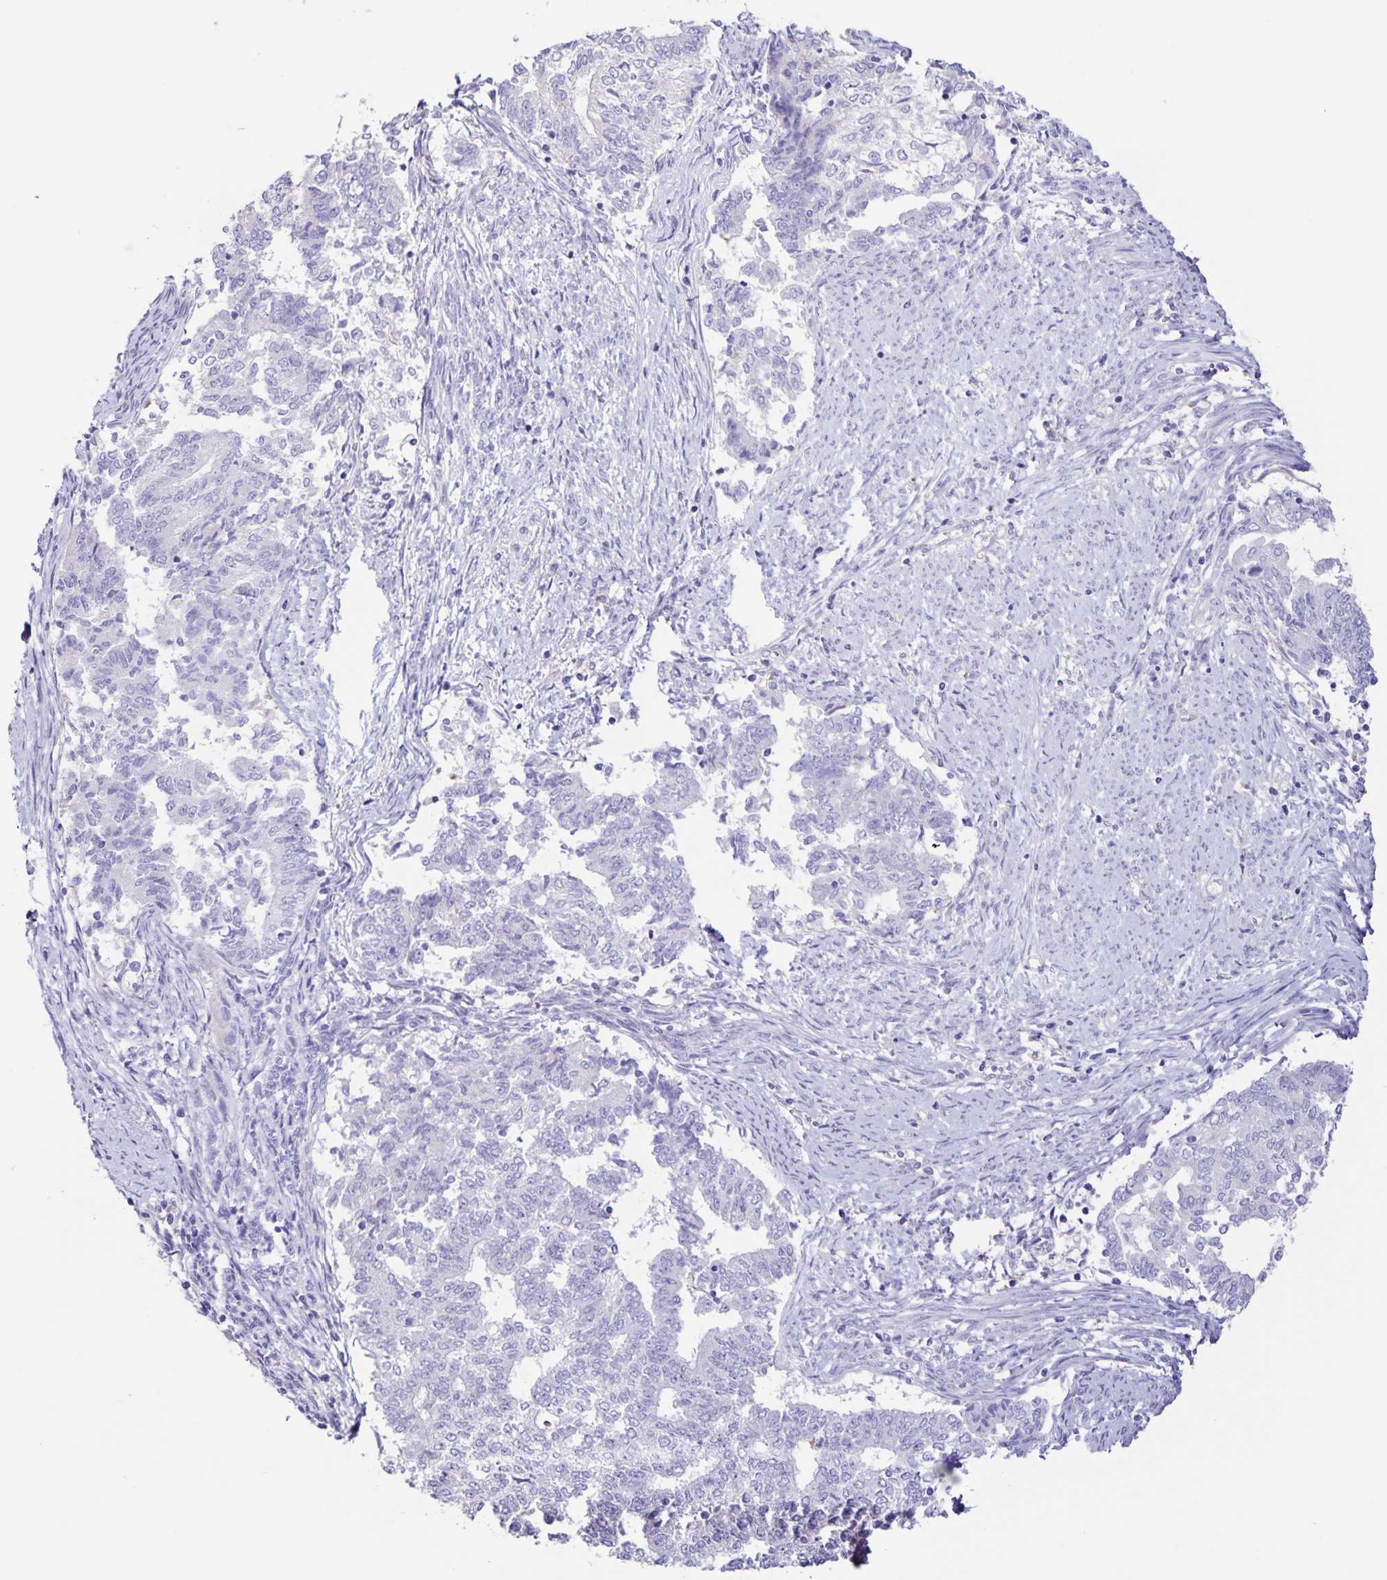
{"staining": {"intensity": "negative", "quantity": "none", "location": "none"}, "tissue": "endometrial cancer", "cell_type": "Tumor cells", "image_type": "cancer", "snomed": [{"axis": "morphology", "description": "Adenocarcinoma, NOS"}, {"axis": "topography", "description": "Endometrium"}], "caption": "Tumor cells show no significant staining in adenocarcinoma (endometrial).", "gene": "BOLL", "patient": {"sex": "female", "age": 65}}